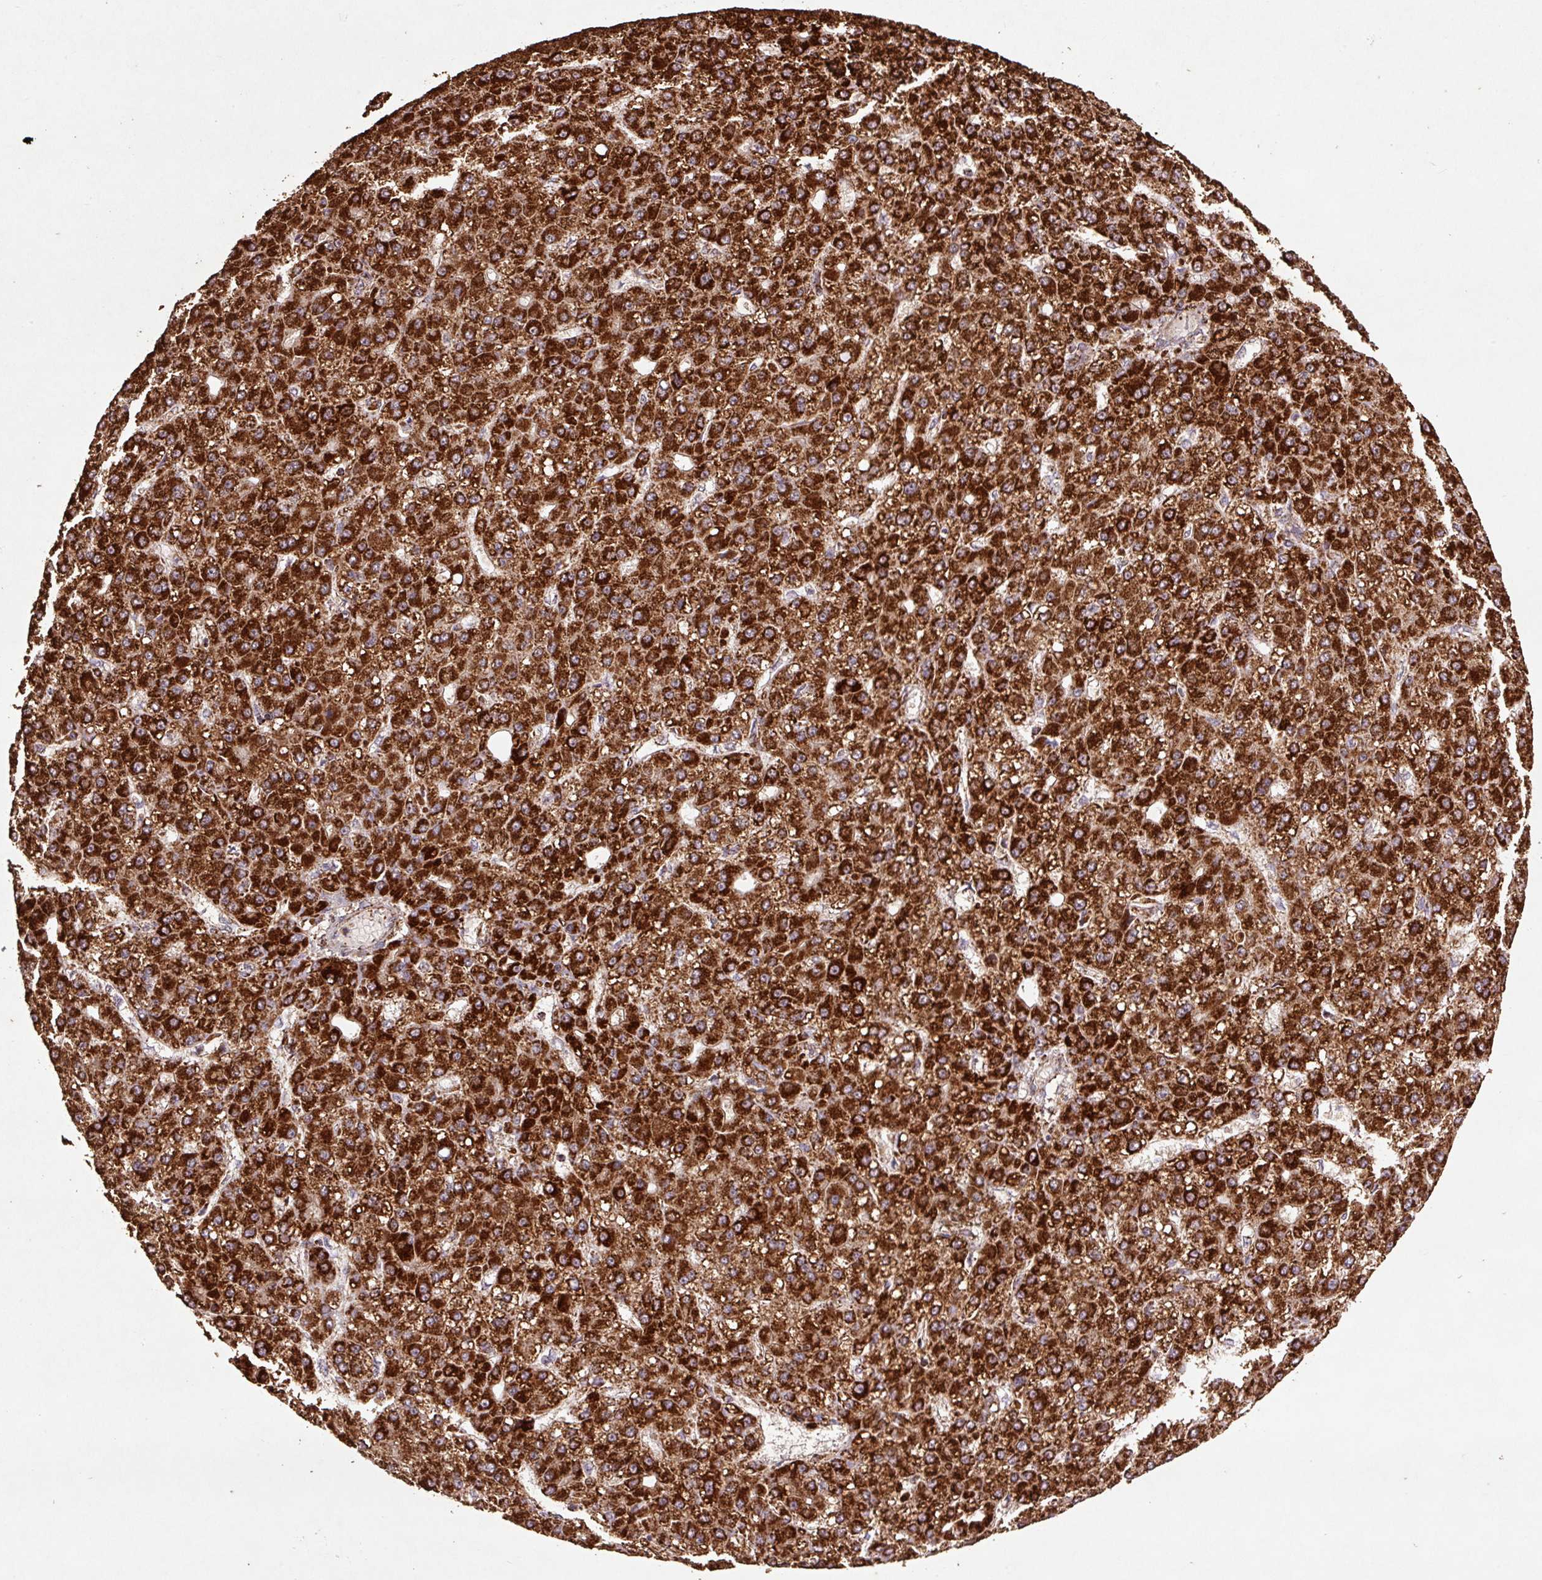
{"staining": {"intensity": "strong", "quantity": ">75%", "location": "cytoplasmic/membranous"}, "tissue": "liver cancer", "cell_type": "Tumor cells", "image_type": "cancer", "snomed": [{"axis": "morphology", "description": "Carcinoma, Hepatocellular, NOS"}, {"axis": "topography", "description": "Liver"}], "caption": "Liver cancer (hepatocellular carcinoma) stained for a protein (brown) exhibits strong cytoplasmic/membranous positive expression in about >75% of tumor cells.", "gene": "ATP5F1A", "patient": {"sex": "male", "age": 67}}